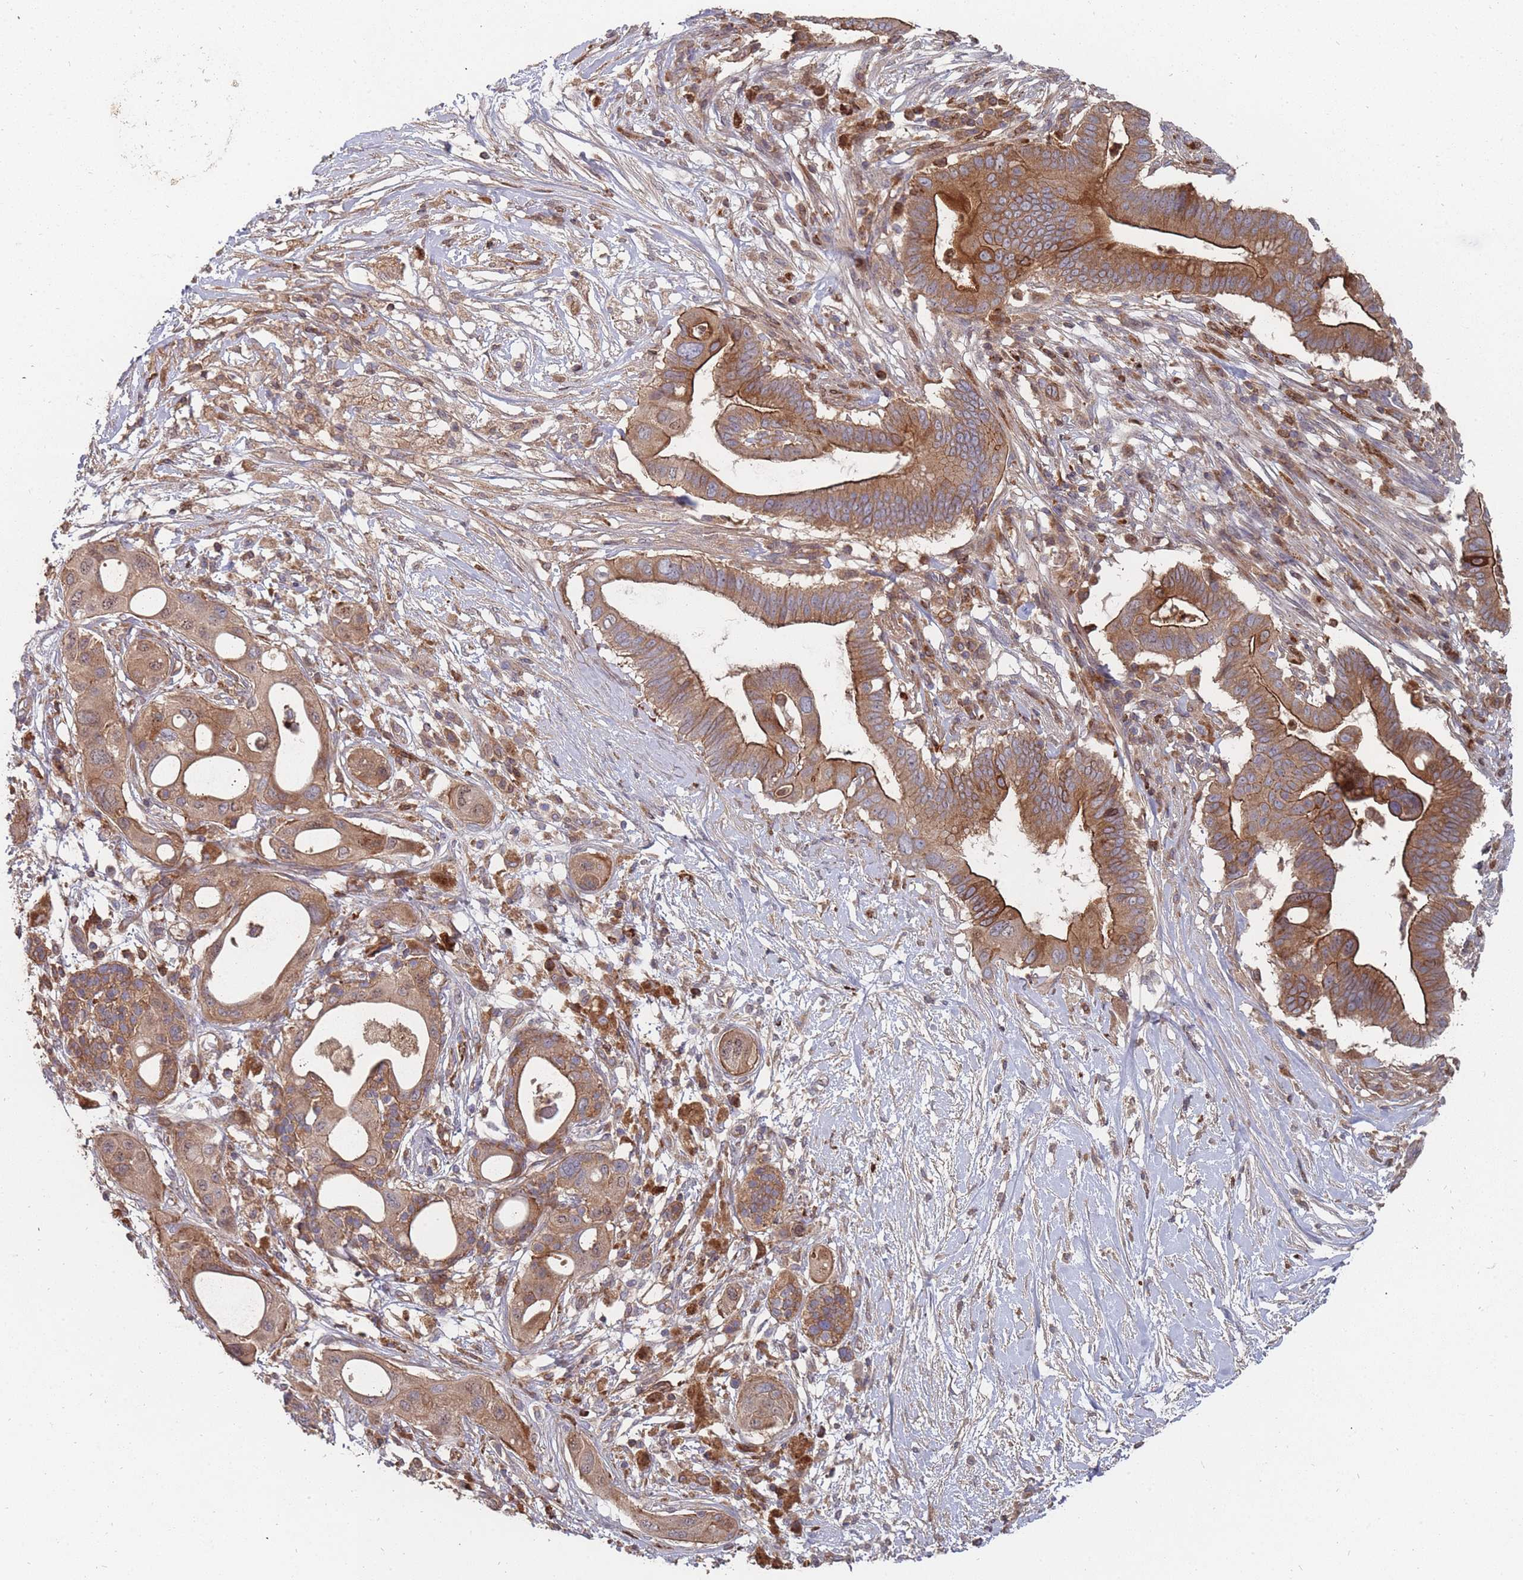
{"staining": {"intensity": "moderate", "quantity": ">75%", "location": "cytoplasmic/membranous"}, "tissue": "pancreatic cancer", "cell_type": "Tumor cells", "image_type": "cancer", "snomed": [{"axis": "morphology", "description": "Adenocarcinoma, NOS"}, {"axis": "topography", "description": "Pancreas"}], "caption": "Brown immunohistochemical staining in pancreatic cancer exhibits moderate cytoplasmic/membranous staining in approximately >75% of tumor cells.", "gene": "THSD7B", "patient": {"sex": "male", "age": 68}}